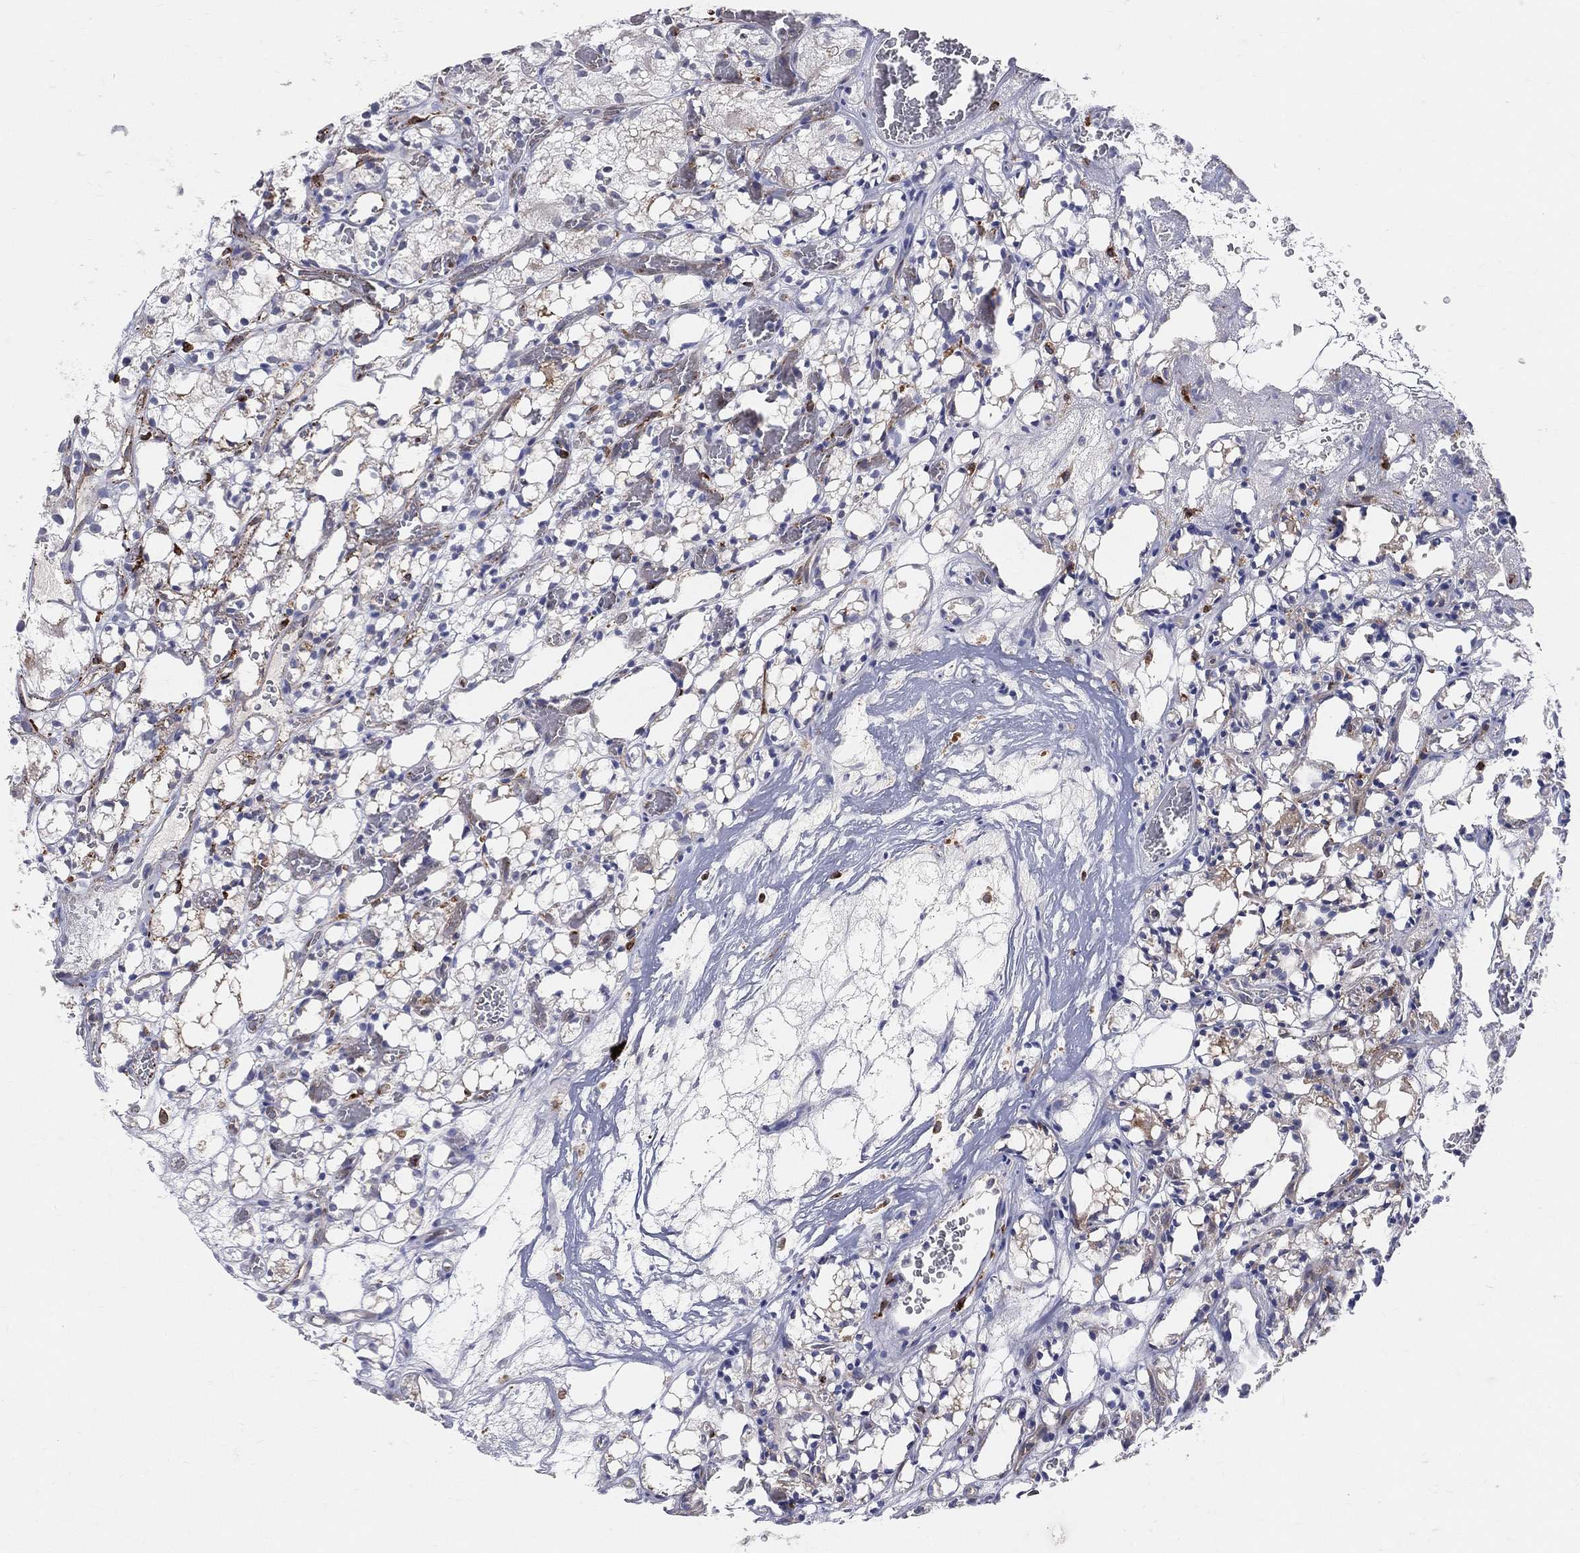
{"staining": {"intensity": "negative", "quantity": "none", "location": "none"}, "tissue": "renal cancer", "cell_type": "Tumor cells", "image_type": "cancer", "snomed": [{"axis": "morphology", "description": "Adenocarcinoma, NOS"}, {"axis": "topography", "description": "Kidney"}], "caption": "High power microscopy histopathology image of an immunohistochemistry (IHC) micrograph of renal cancer (adenocarcinoma), revealing no significant staining in tumor cells.", "gene": "CD74", "patient": {"sex": "female", "age": 69}}